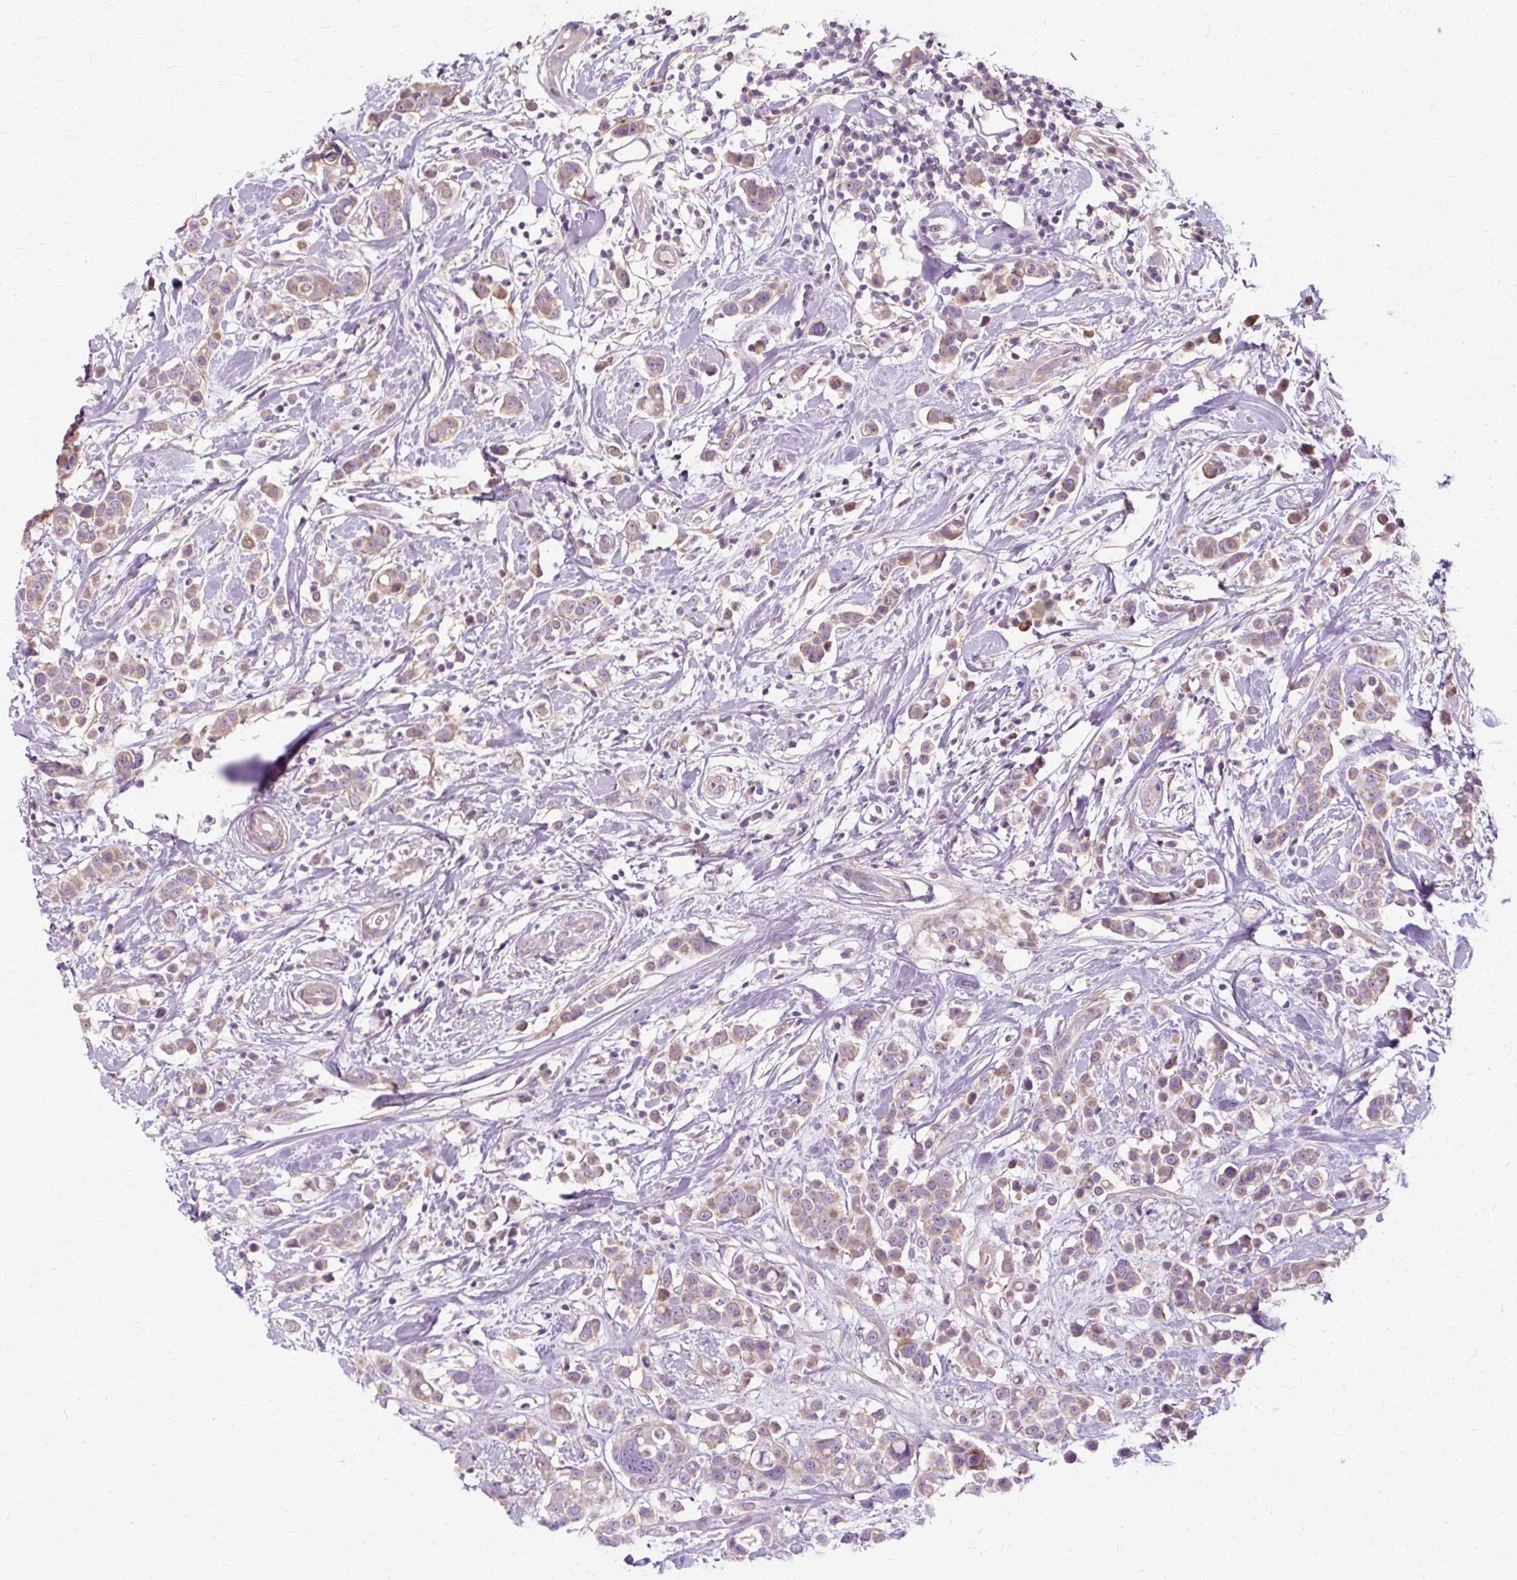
{"staining": {"intensity": "weak", "quantity": "25%-75%", "location": "cytoplasmic/membranous"}, "tissue": "breast cancer", "cell_type": "Tumor cells", "image_type": "cancer", "snomed": [{"axis": "morphology", "description": "Duct carcinoma"}, {"axis": "topography", "description": "Breast"}], "caption": "Human breast cancer (invasive ductal carcinoma) stained for a protein (brown) displays weak cytoplasmic/membranous positive staining in about 25%-75% of tumor cells.", "gene": "TSPAN8", "patient": {"sex": "female", "age": 27}}